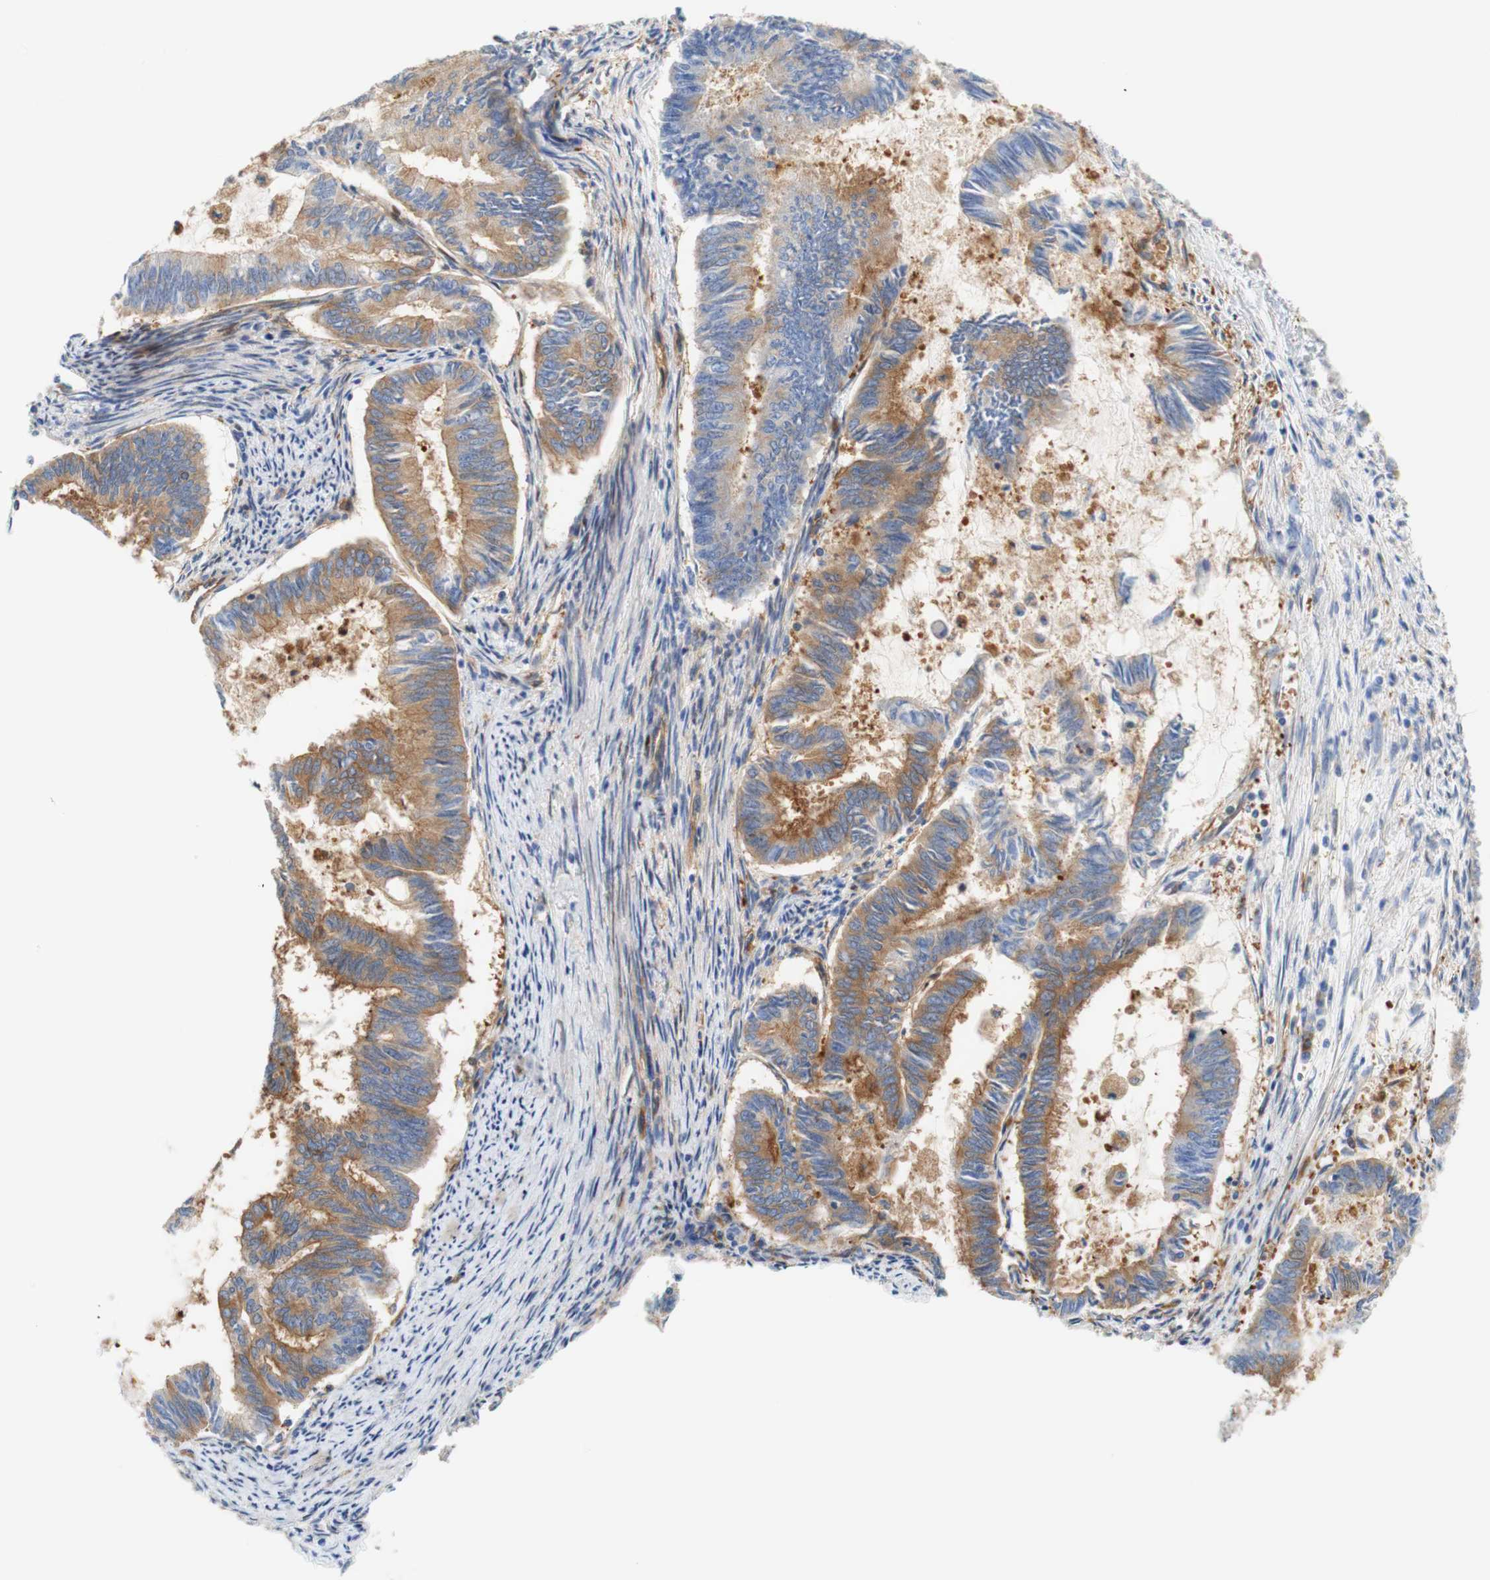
{"staining": {"intensity": "moderate", "quantity": "25%-75%", "location": "cytoplasmic/membranous"}, "tissue": "endometrial cancer", "cell_type": "Tumor cells", "image_type": "cancer", "snomed": [{"axis": "morphology", "description": "Adenocarcinoma, NOS"}, {"axis": "topography", "description": "Endometrium"}], "caption": "Immunohistochemical staining of endometrial cancer demonstrates moderate cytoplasmic/membranous protein expression in approximately 25%-75% of tumor cells. The protein is stained brown, and the nuclei are stained in blue (DAB IHC with brightfield microscopy, high magnification).", "gene": "STOM", "patient": {"sex": "female", "age": 86}}